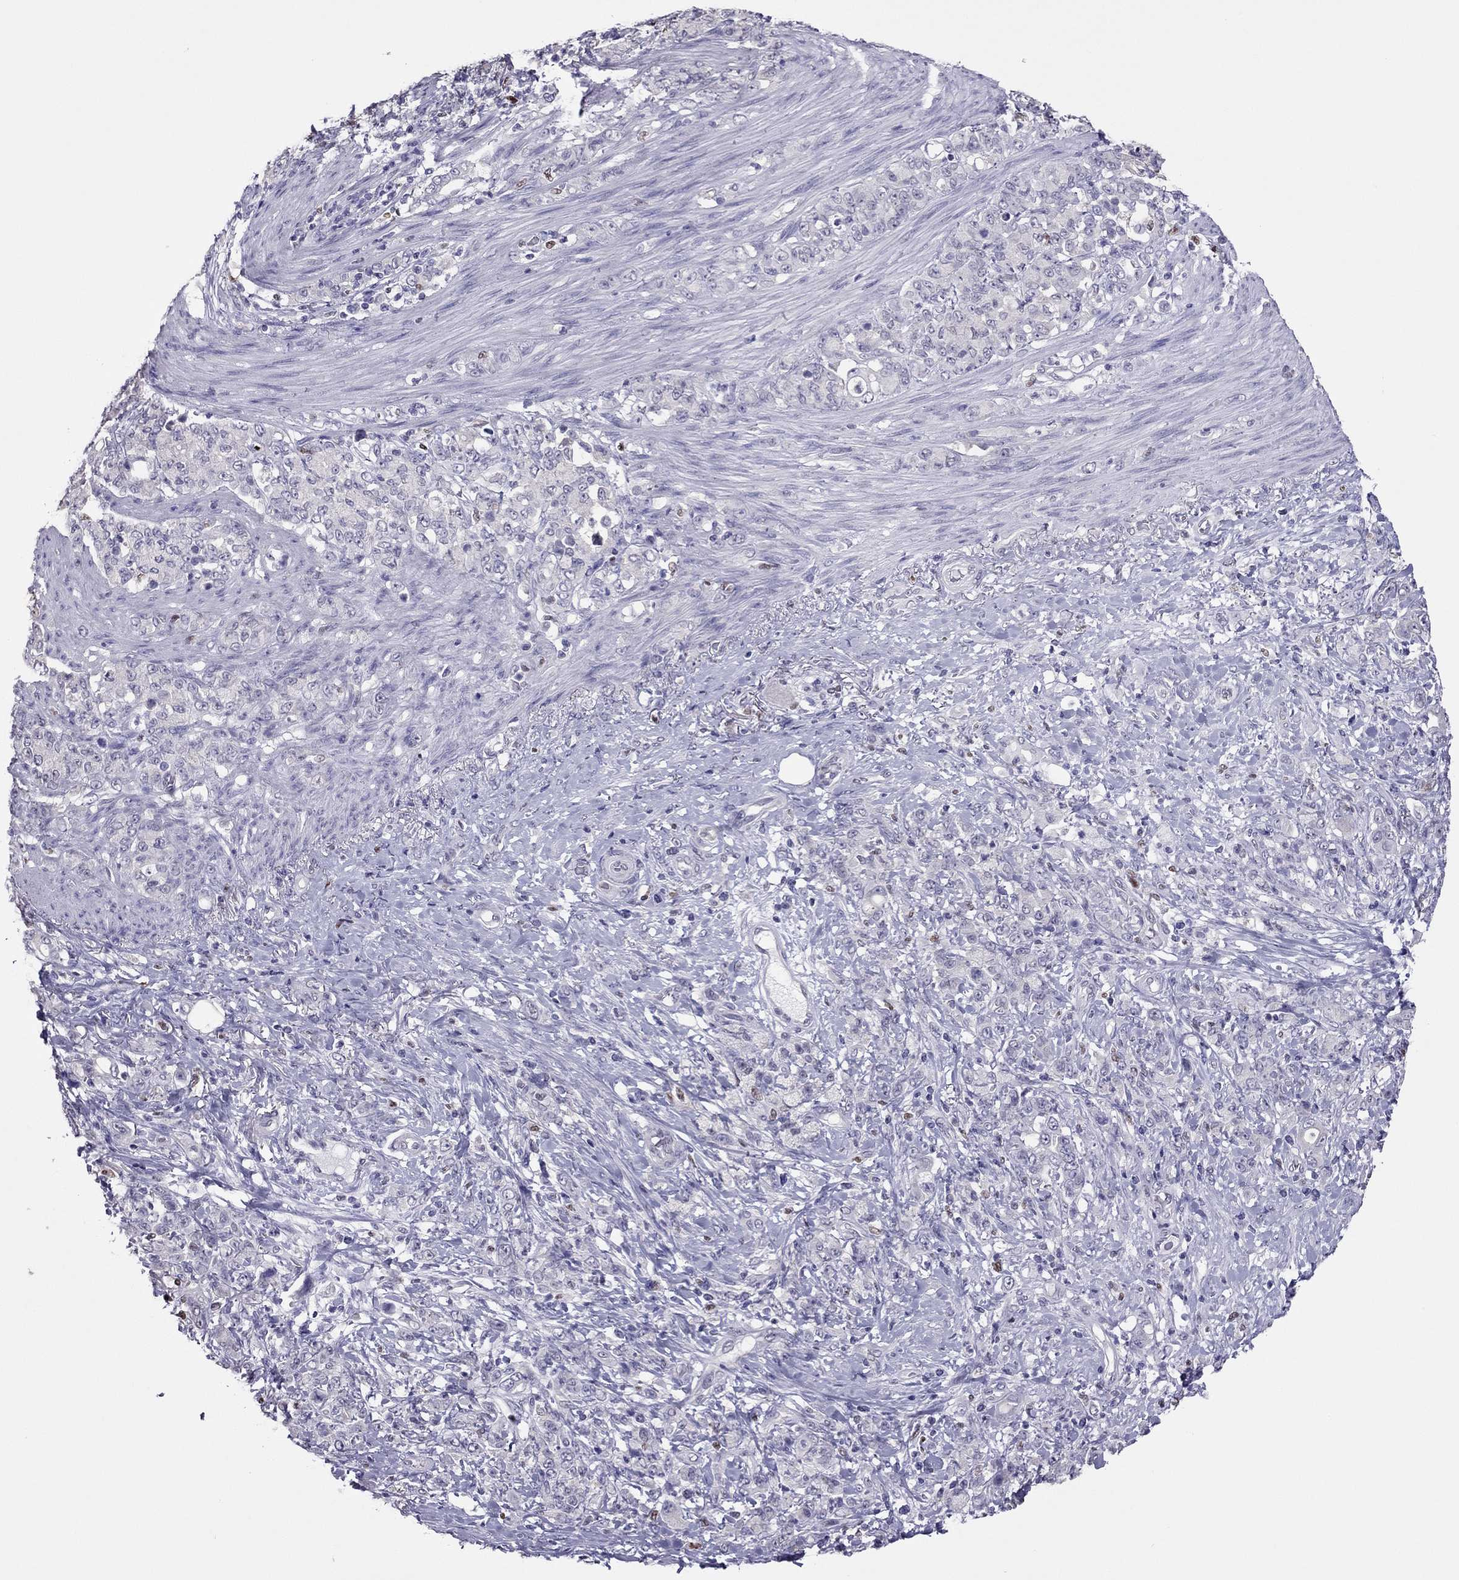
{"staining": {"intensity": "negative", "quantity": "none", "location": "none"}, "tissue": "stomach cancer", "cell_type": "Tumor cells", "image_type": "cancer", "snomed": [{"axis": "morphology", "description": "Adenocarcinoma, NOS"}, {"axis": "topography", "description": "Stomach"}], "caption": "Stomach cancer was stained to show a protein in brown. There is no significant positivity in tumor cells.", "gene": "SPINT3", "patient": {"sex": "female", "age": 79}}